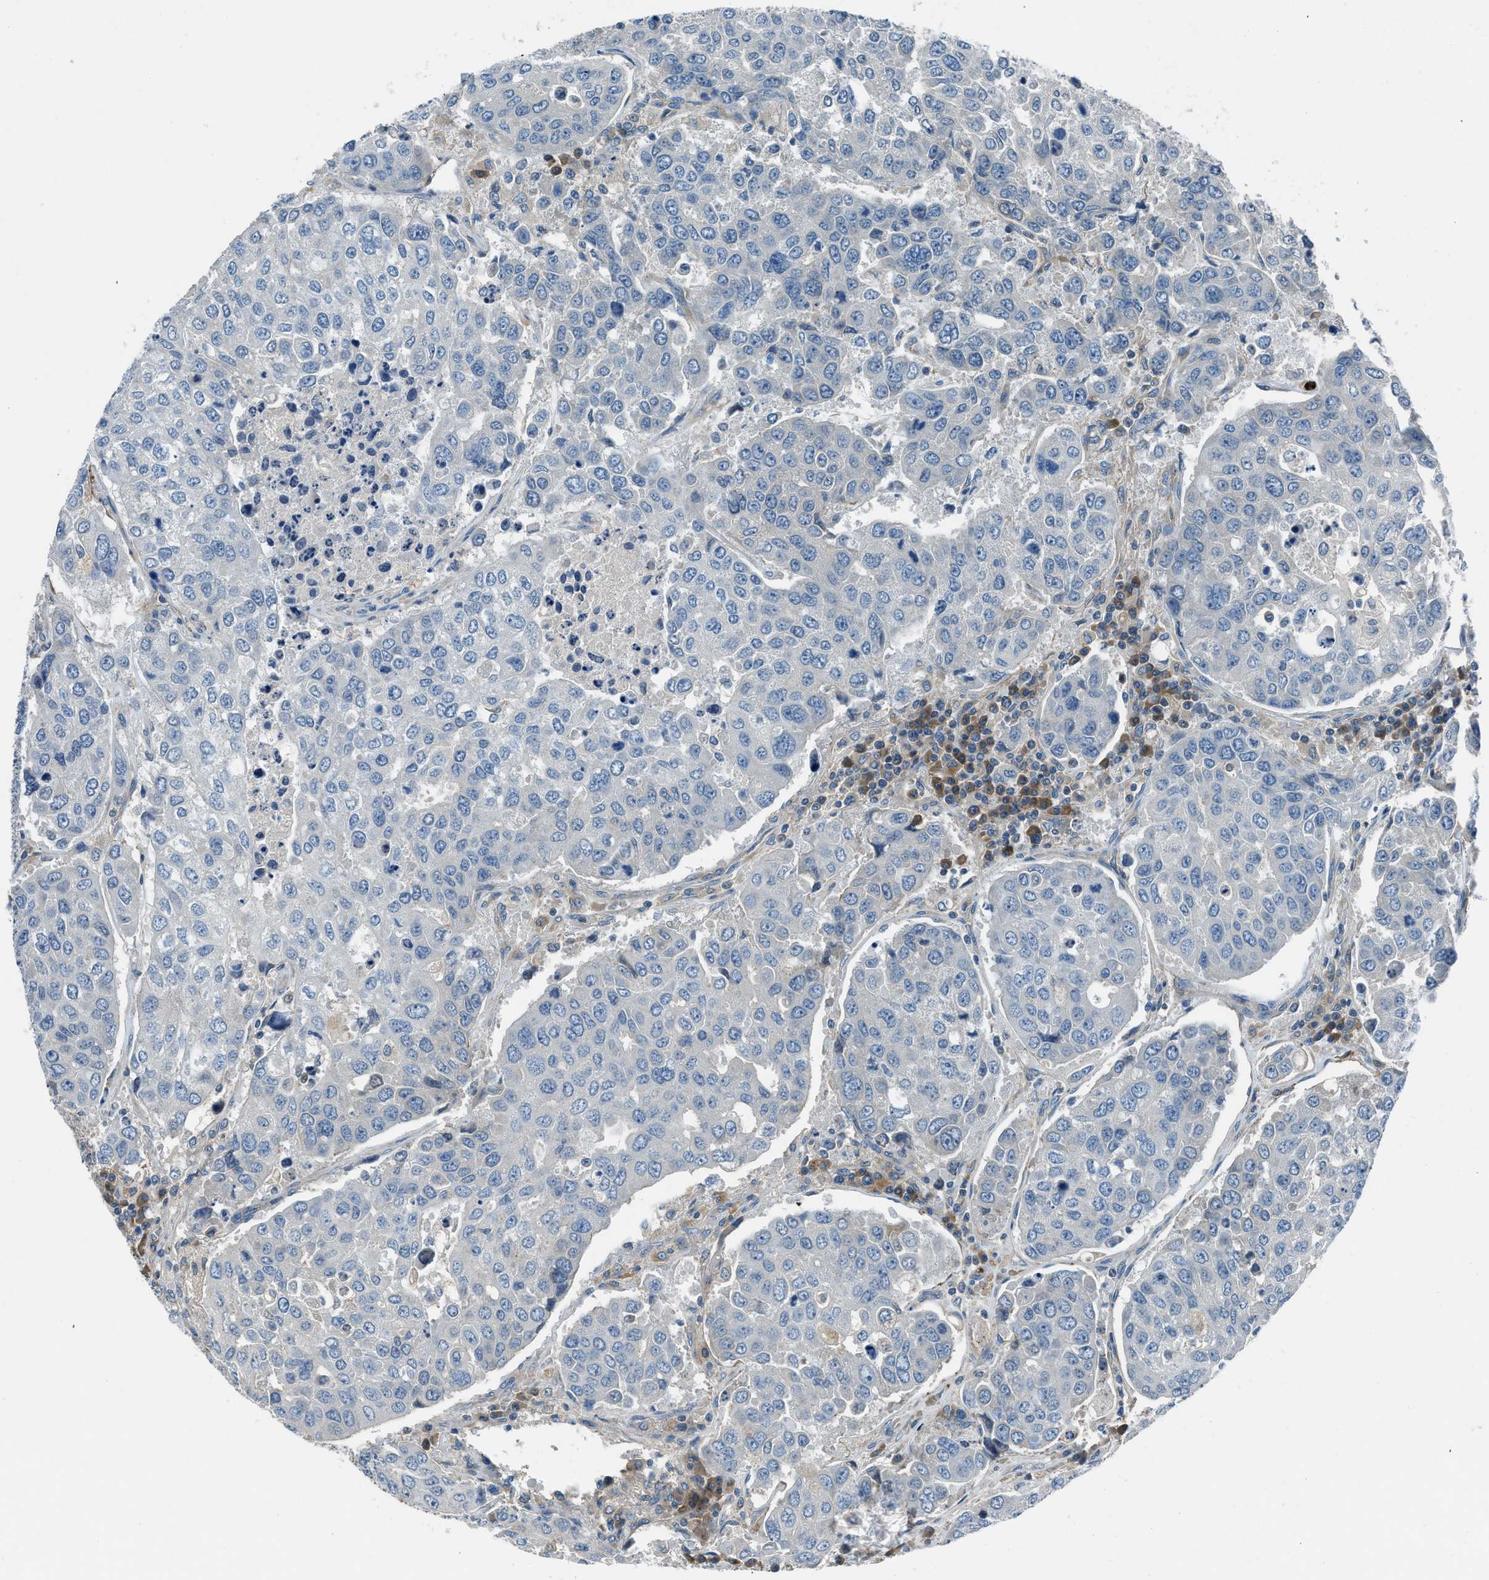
{"staining": {"intensity": "negative", "quantity": "none", "location": "none"}, "tissue": "urothelial cancer", "cell_type": "Tumor cells", "image_type": "cancer", "snomed": [{"axis": "morphology", "description": "Urothelial carcinoma, High grade"}, {"axis": "topography", "description": "Lymph node"}, {"axis": "topography", "description": "Urinary bladder"}], "caption": "Histopathology image shows no significant protein staining in tumor cells of urothelial cancer. The staining was performed using DAB (3,3'-diaminobenzidine) to visualize the protein expression in brown, while the nuclei were stained in blue with hematoxylin (Magnification: 20x).", "gene": "BMP1", "patient": {"sex": "male", "age": 51}}